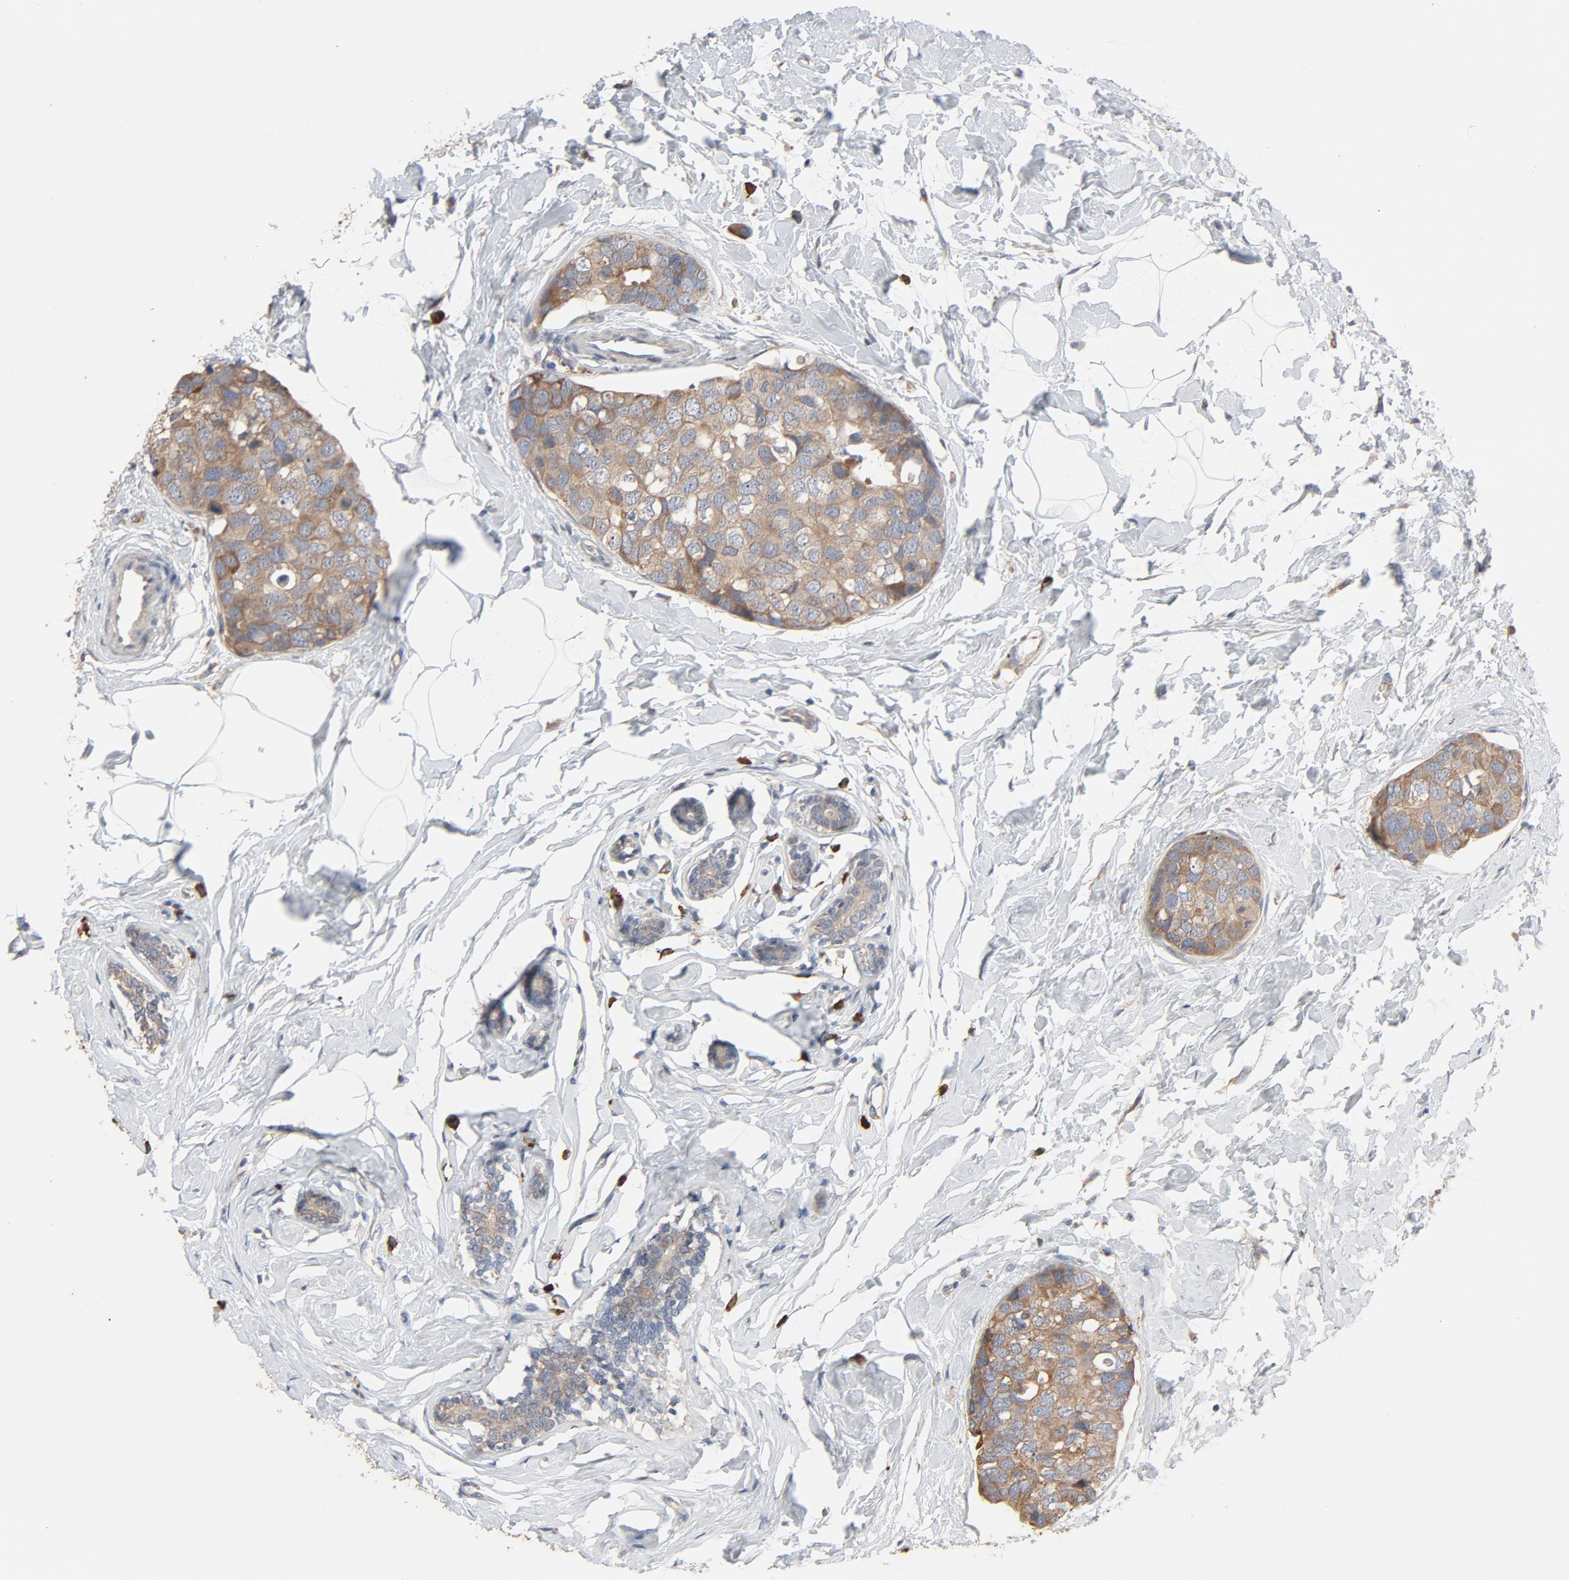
{"staining": {"intensity": "moderate", "quantity": ">75%", "location": "cytoplasmic/membranous"}, "tissue": "breast cancer", "cell_type": "Tumor cells", "image_type": "cancer", "snomed": [{"axis": "morphology", "description": "Normal tissue, NOS"}, {"axis": "morphology", "description": "Duct carcinoma"}, {"axis": "topography", "description": "Breast"}], "caption": "Protein staining exhibits moderate cytoplasmic/membranous positivity in about >75% of tumor cells in breast cancer (intraductal carcinoma). (brown staining indicates protein expression, while blue staining denotes nuclei).", "gene": "TLR4", "patient": {"sex": "female", "age": 50}}